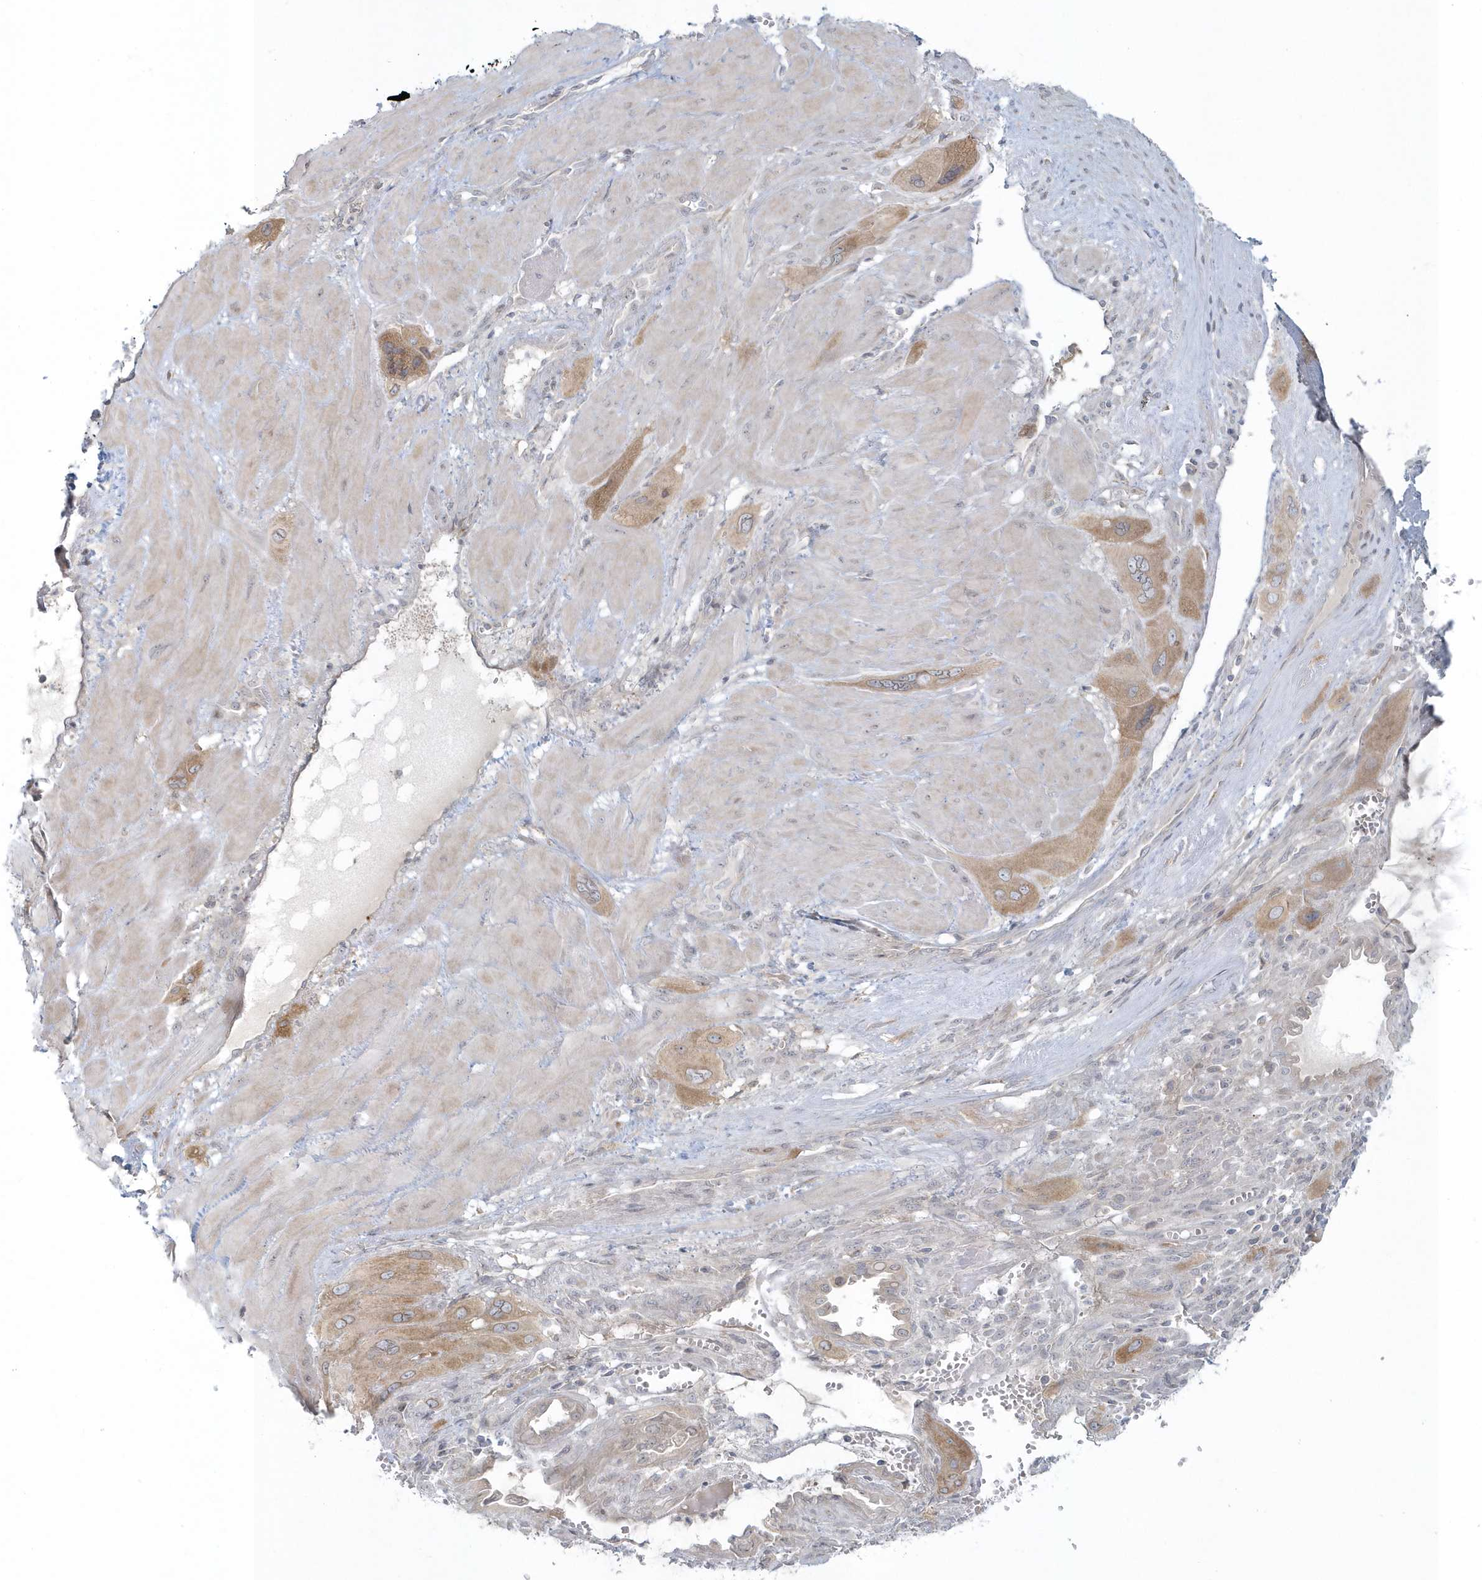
{"staining": {"intensity": "moderate", "quantity": "25%-75%", "location": "cytoplasmic/membranous"}, "tissue": "cervical cancer", "cell_type": "Tumor cells", "image_type": "cancer", "snomed": [{"axis": "morphology", "description": "Squamous cell carcinoma, NOS"}, {"axis": "topography", "description": "Cervix"}], "caption": "This is a photomicrograph of immunohistochemistry (IHC) staining of cervical squamous cell carcinoma, which shows moderate staining in the cytoplasmic/membranous of tumor cells.", "gene": "BLTP3A", "patient": {"sex": "female", "age": 34}}